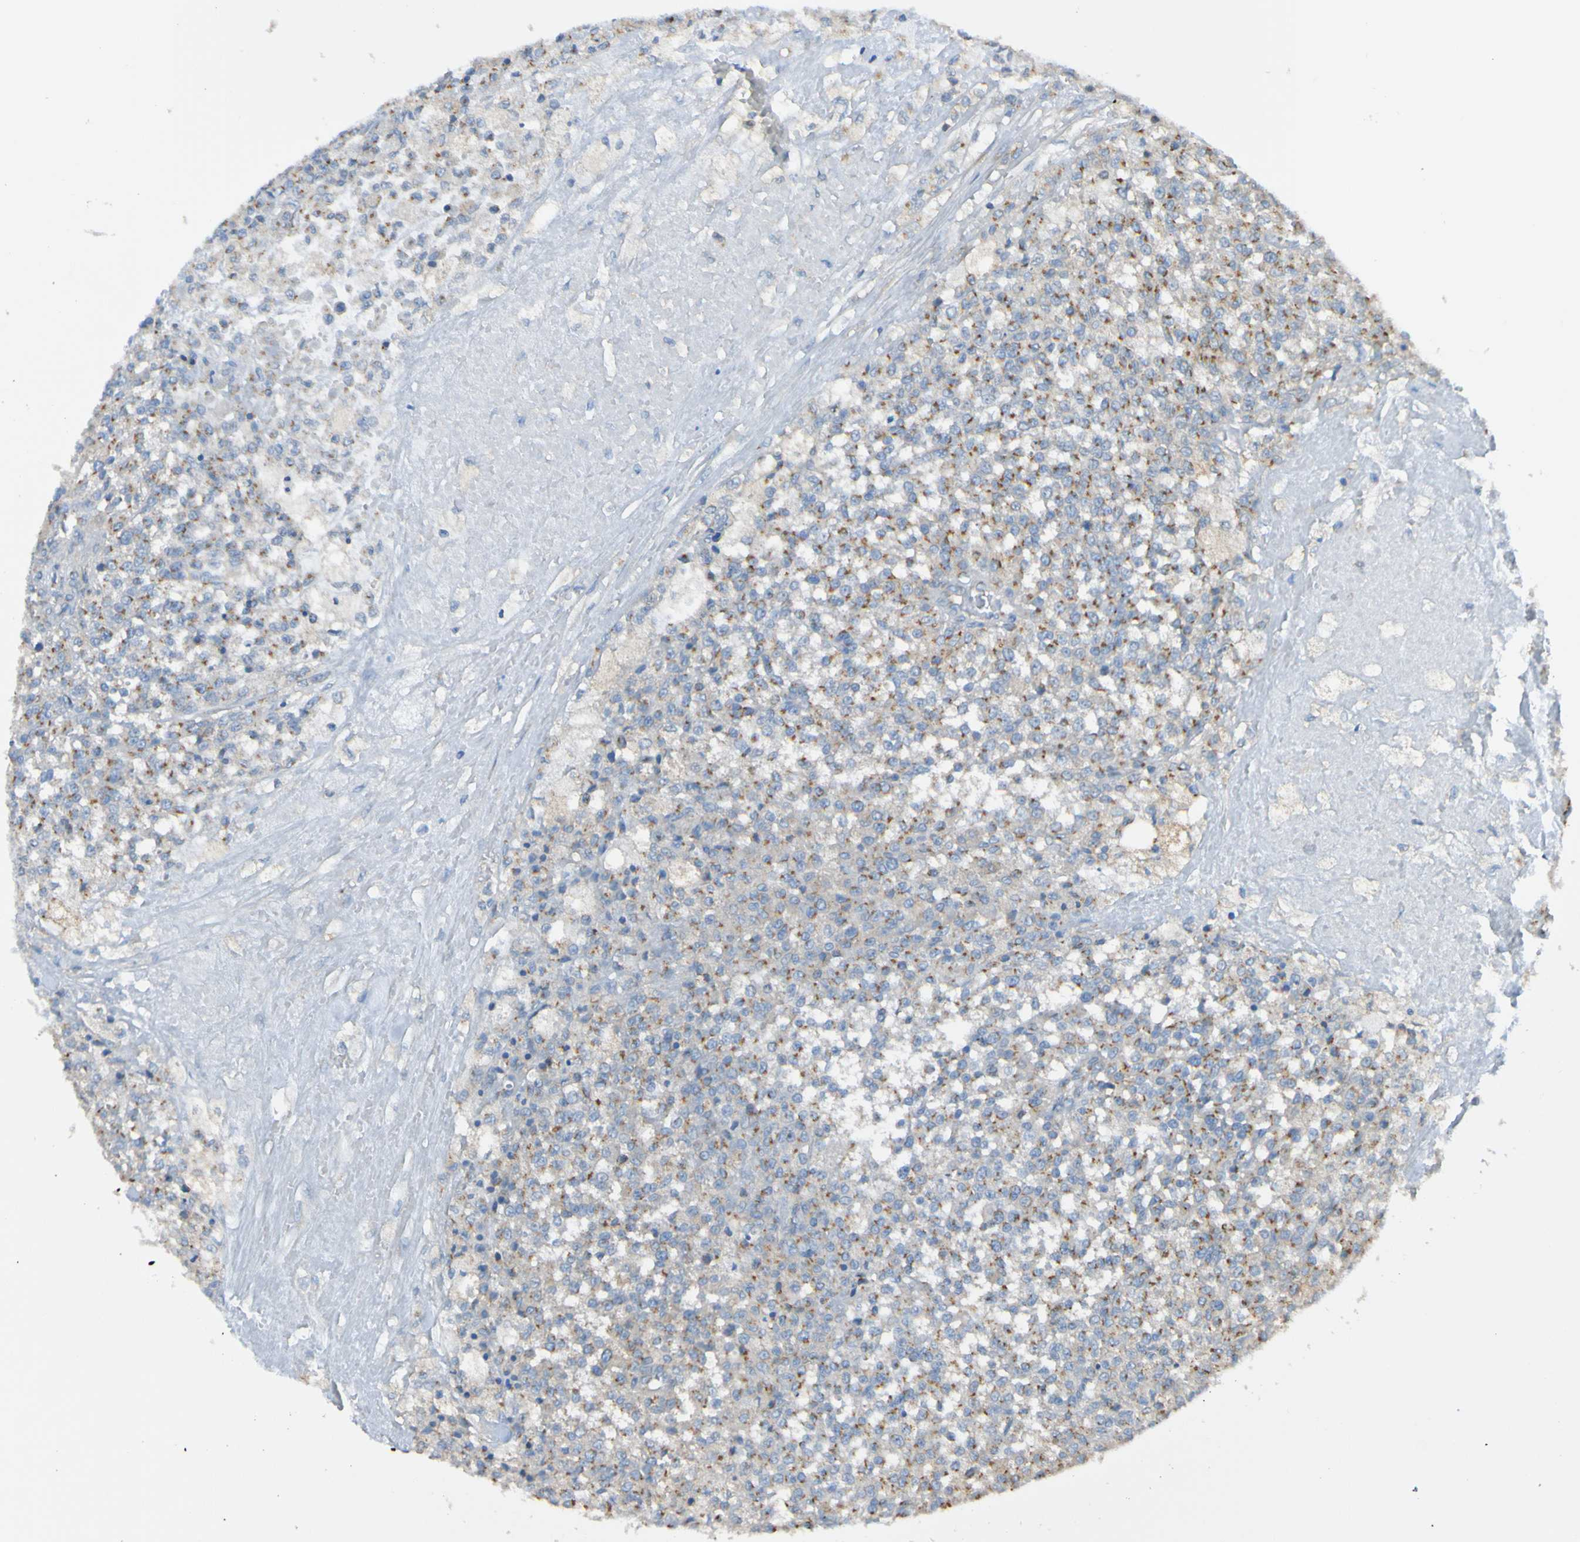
{"staining": {"intensity": "moderate", "quantity": ">75%", "location": "cytoplasmic/membranous"}, "tissue": "testis cancer", "cell_type": "Tumor cells", "image_type": "cancer", "snomed": [{"axis": "morphology", "description": "Seminoma, NOS"}, {"axis": "topography", "description": "Testis"}], "caption": "High-magnification brightfield microscopy of testis cancer stained with DAB (3,3'-diaminobenzidine) (brown) and counterstained with hematoxylin (blue). tumor cells exhibit moderate cytoplasmic/membranous expression is appreciated in about>75% of cells.", "gene": "MINAR1", "patient": {"sex": "male", "age": 59}}